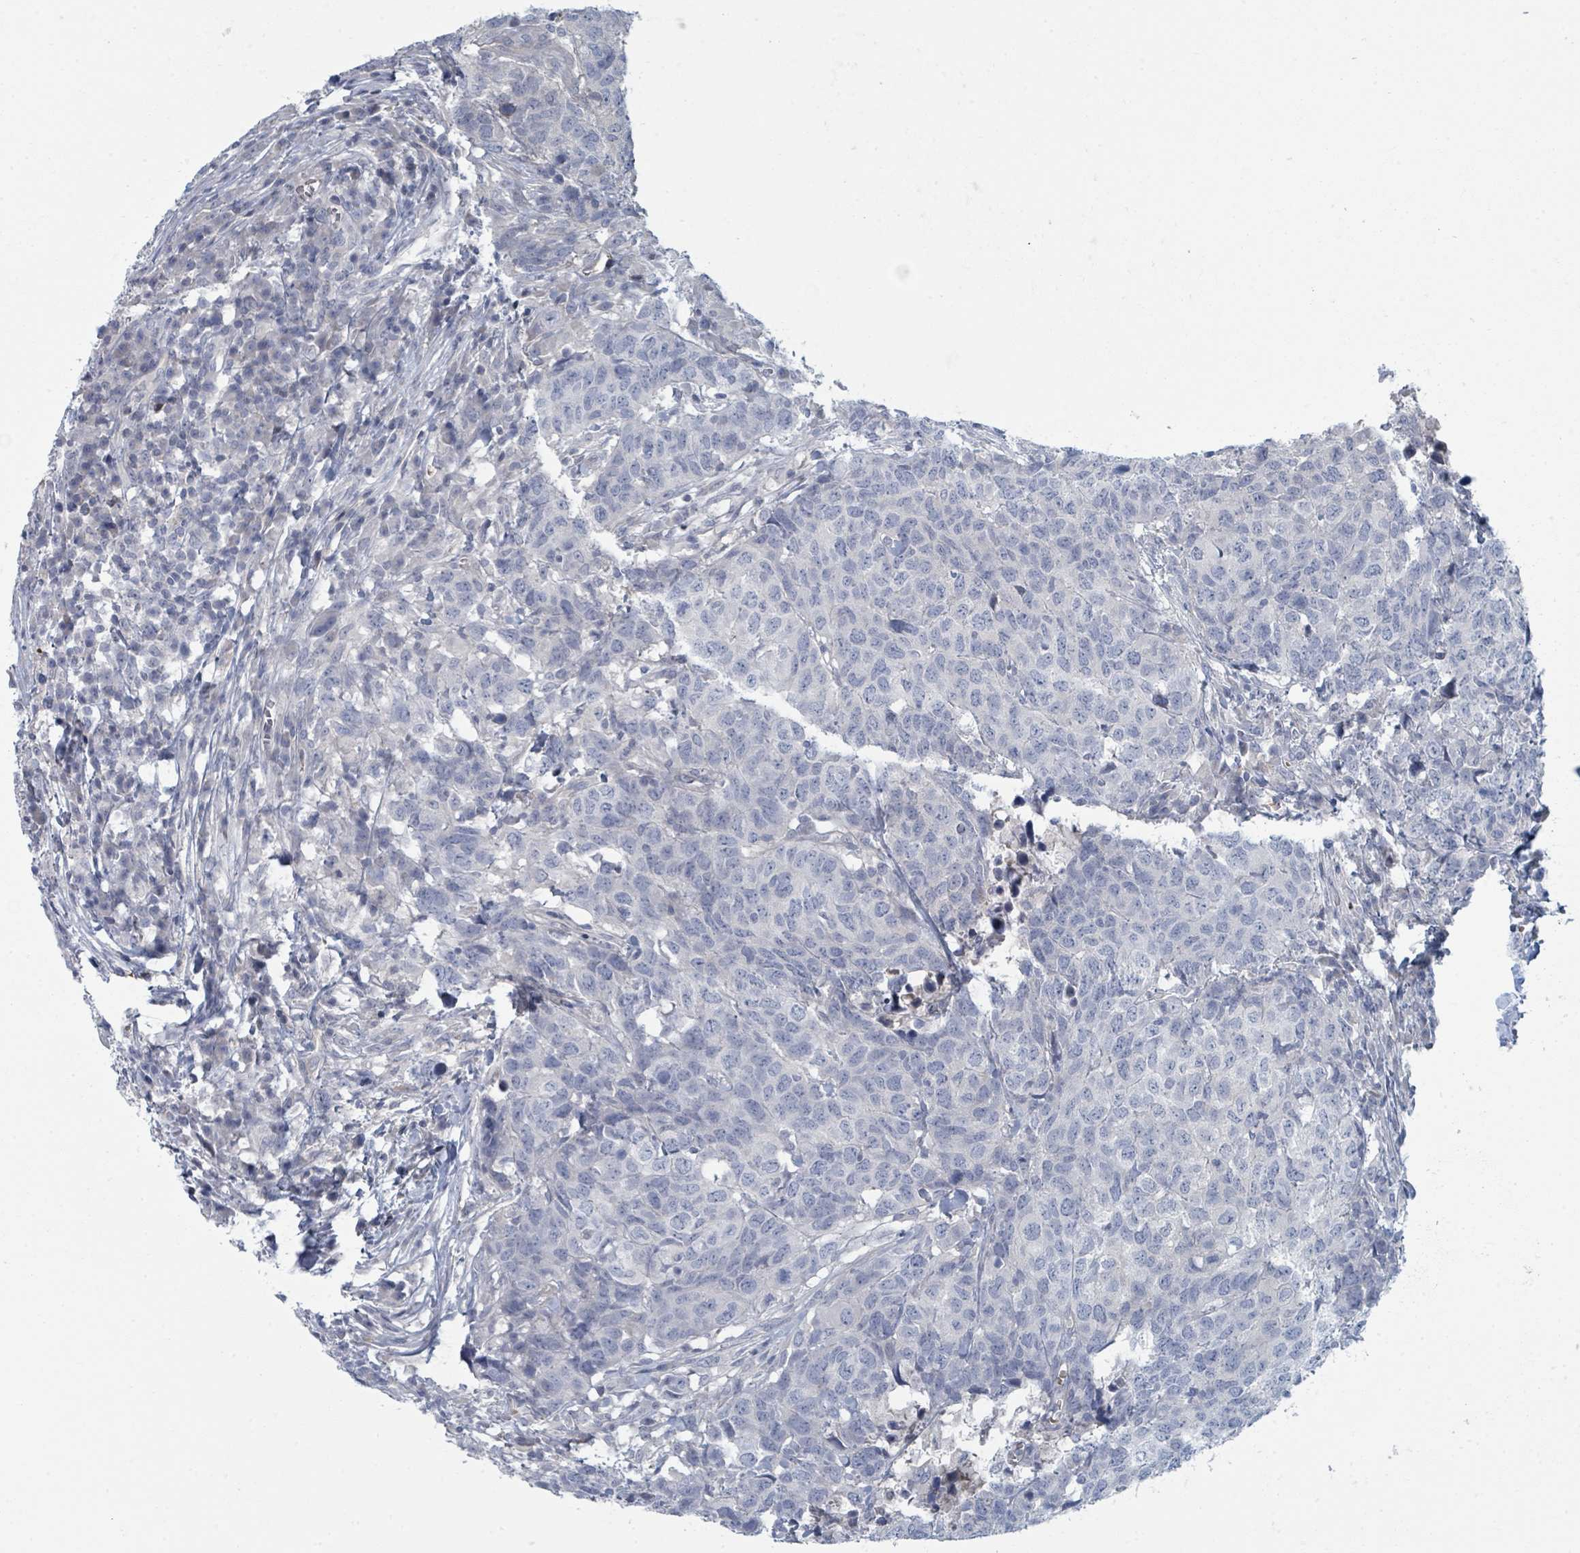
{"staining": {"intensity": "negative", "quantity": "none", "location": "none"}, "tissue": "head and neck cancer", "cell_type": "Tumor cells", "image_type": "cancer", "snomed": [{"axis": "morphology", "description": "Normal tissue, NOS"}, {"axis": "morphology", "description": "Squamous cell carcinoma, NOS"}, {"axis": "topography", "description": "Skeletal muscle"}, {"axis": "topography", "description": "Vascular tissue"}, {"axis": "topography", "description": "Peripheral nerve tissue"}, {"axis": "topography", "description": "Head-Neck"}], "caption": "Immunohistochemistry (IHC) of head and neck squamous cell carcinoma reveals no staining in tumor cells.", "gene": "SLC25A45", "patient": {"sex": "male", "age": 66}}